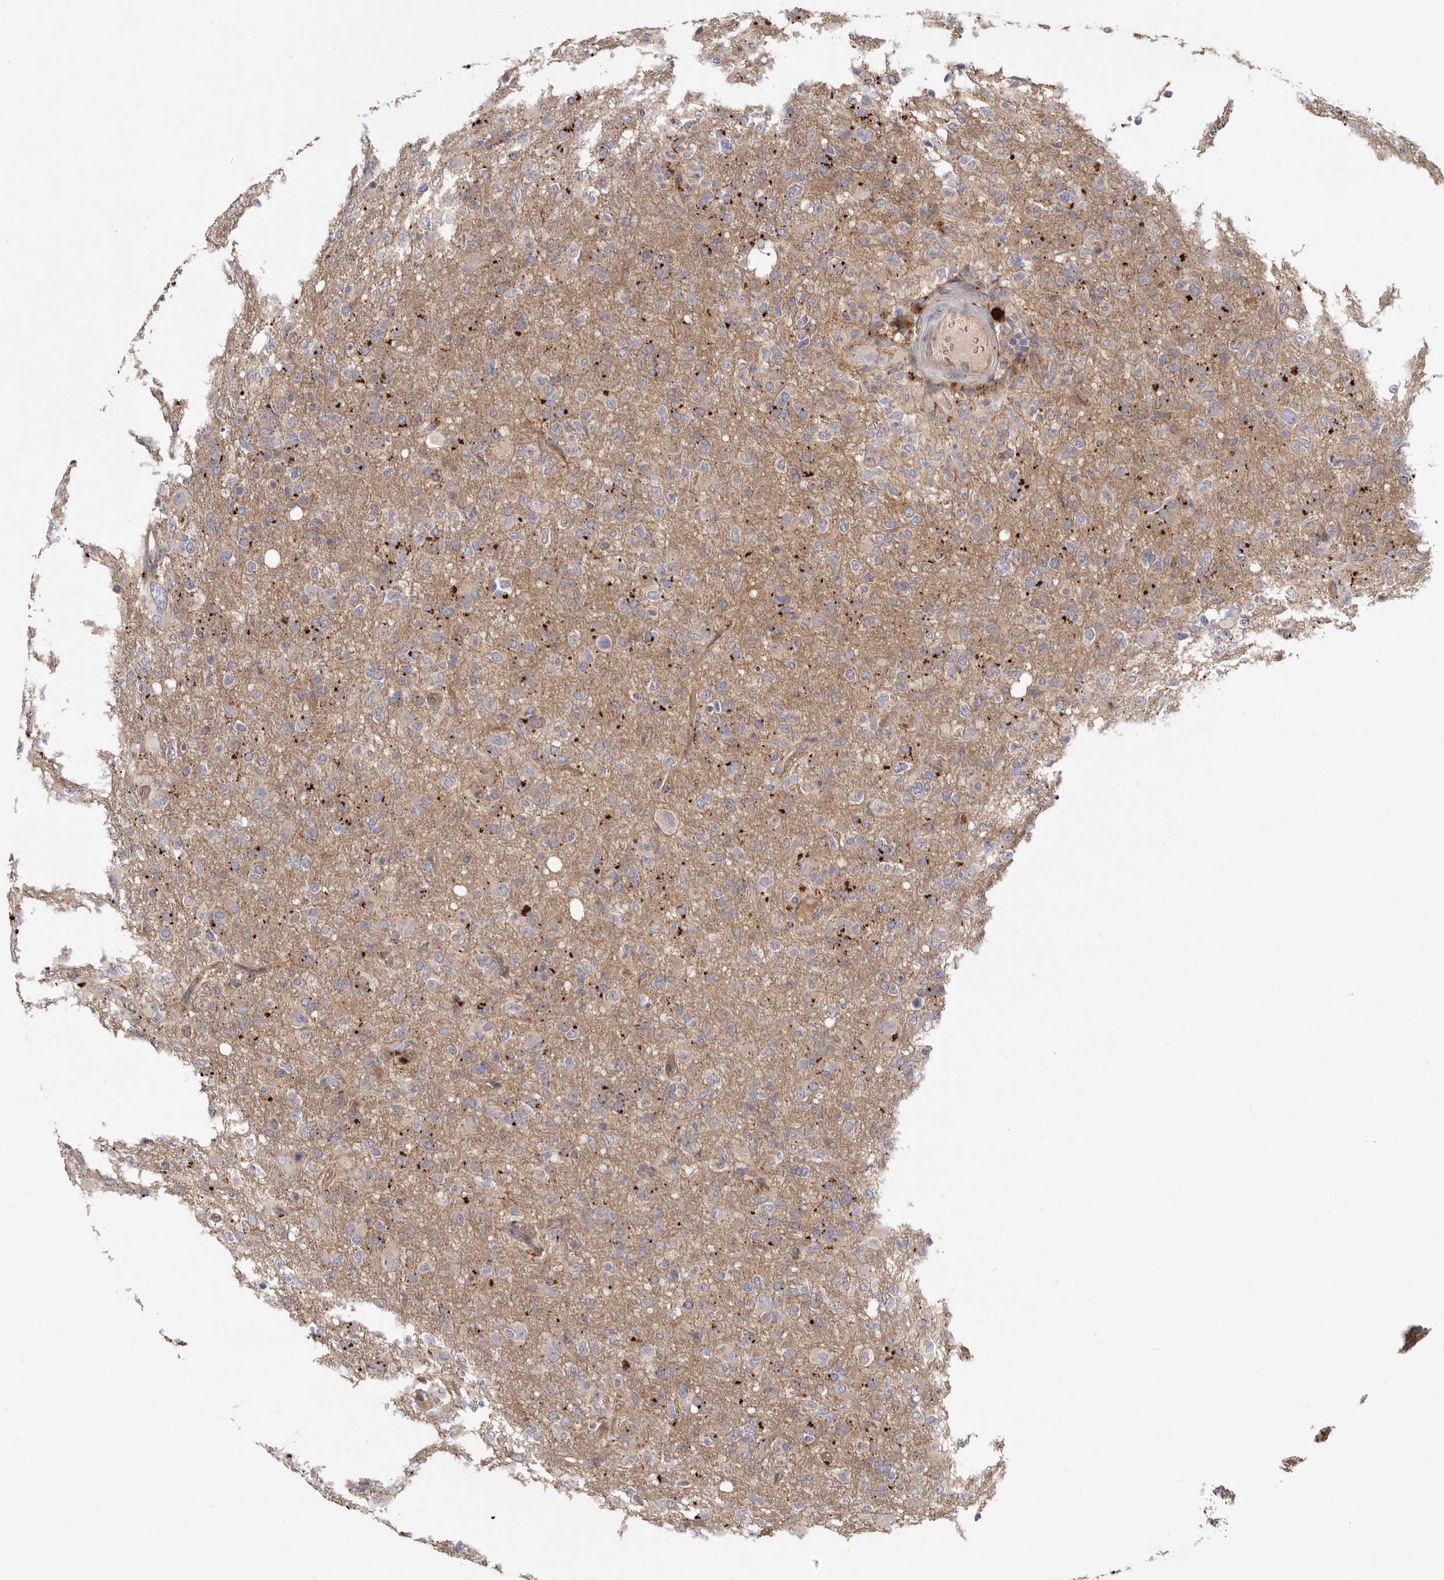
{"staining": {"intensity": "negative", "quantity": "none", "location": "none"}, "tissue": "glioma", "cell_type": "Tumor cells", "image_type": "cancer", "snomed": [{"axis": "morphology", "description": "Glioma, malignant, High grade"}, {"axis": "topography", "description": "Brain"}], "caption": "High power microscopy micrograph of an IHC micrograph of malignant high-grade glioma, revealing no significant positivity in tumor cells. Nuclei are stained in blue.", "gene": "INKA2", "patient": {"sex": "female", "age": 57}}